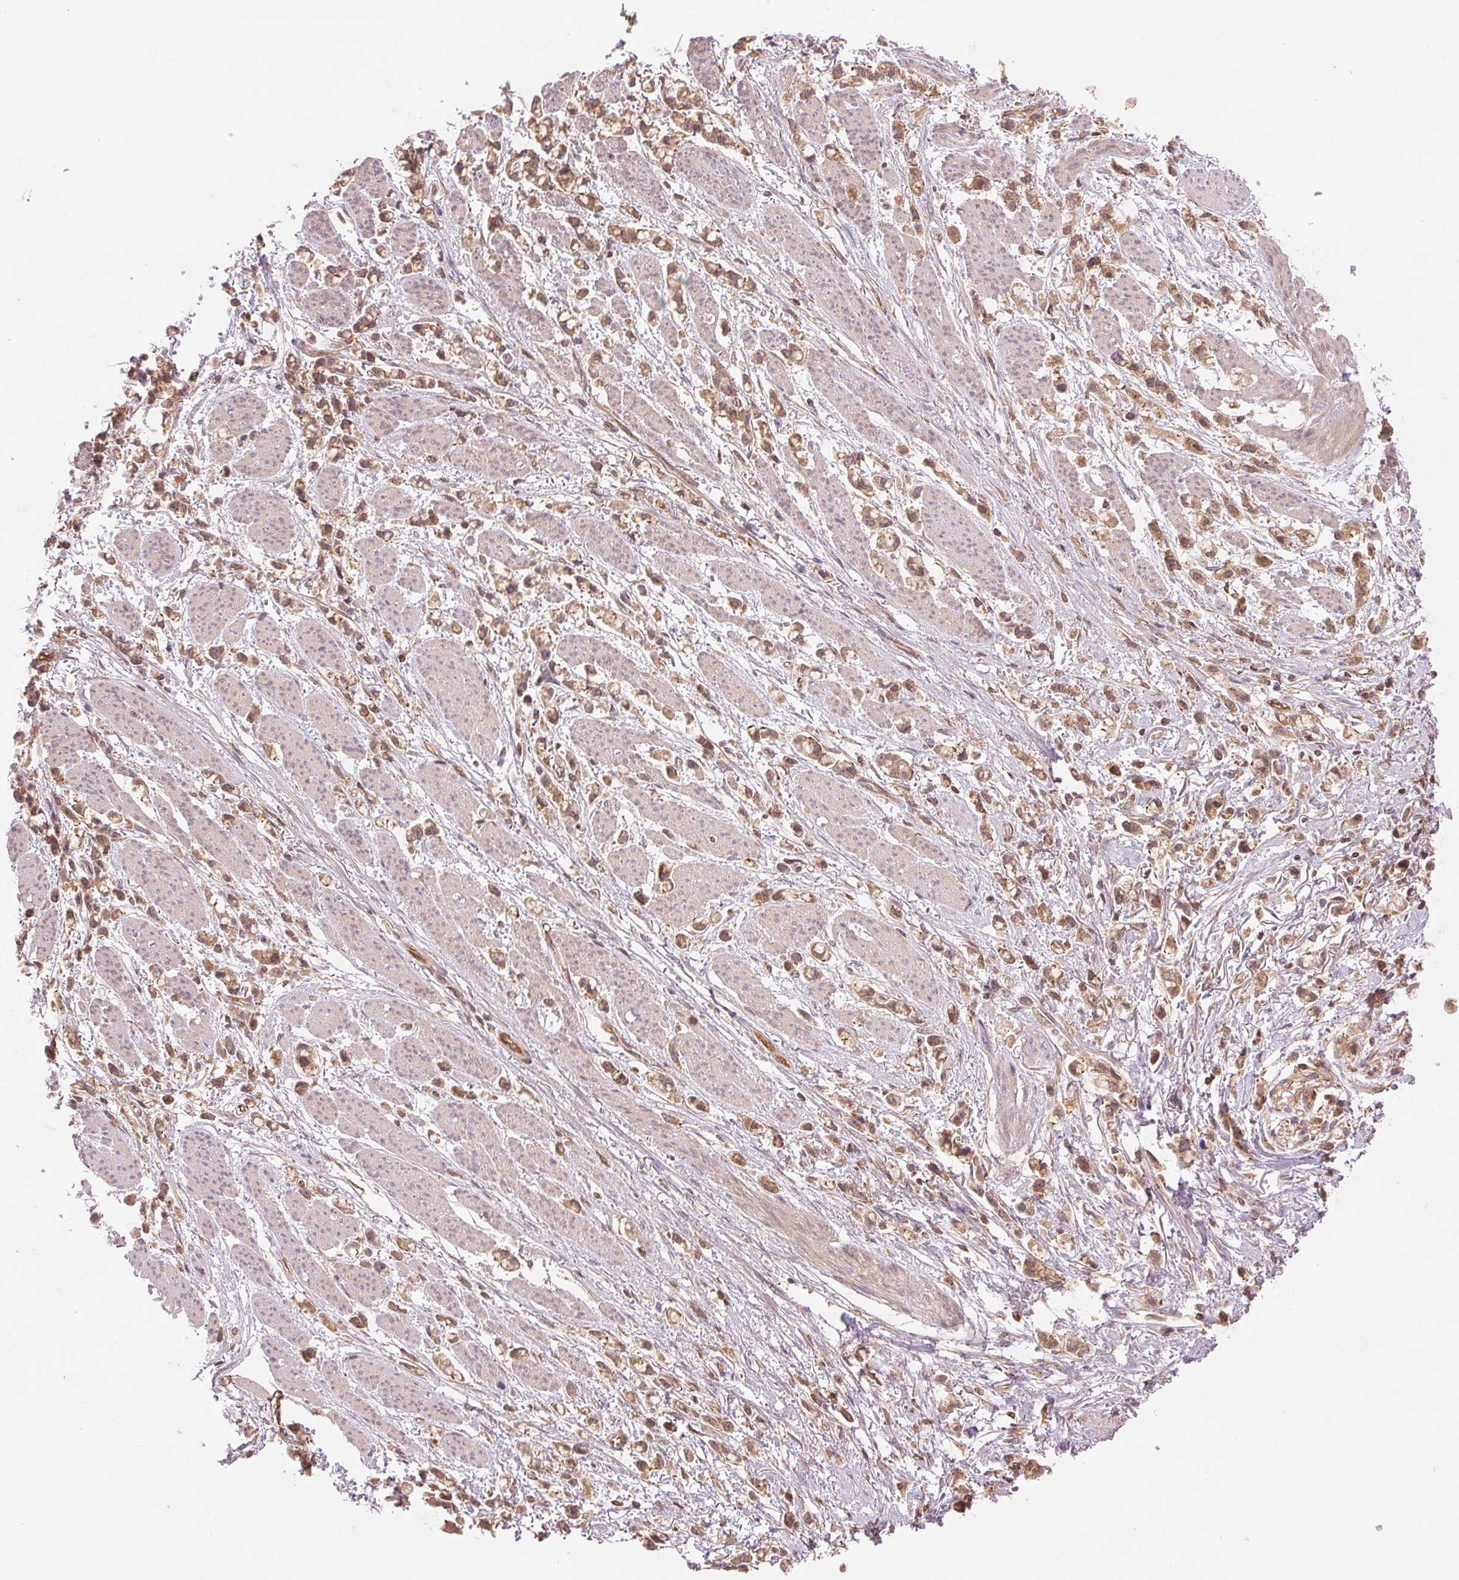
{"staining": {"intensity": "moderate", "quantity": ">75%", "location": "cytoplasmic/membranous"}, "tissue": "stomach cancer", "cell_type": "Tumor cells", "image_type": "cancer", "snomed": [{"axis": "morphology", "description": "Adenocarcinoma, NOS"}, {"axis": "topography", "description": "Stomach"}], "caption": "High-magnification brightfield microscopy of stomach cancer stained with DAB (3,3'-diaminobenzidine) (brown) and counterstained with hematoxylin (blue). tumor cells exhibit moderate cytoplasmic/membranous expression is appreciated in approximately>75% of cells.", "gene": "STARD7", "patient": {"sex": "female", "age": 81}}